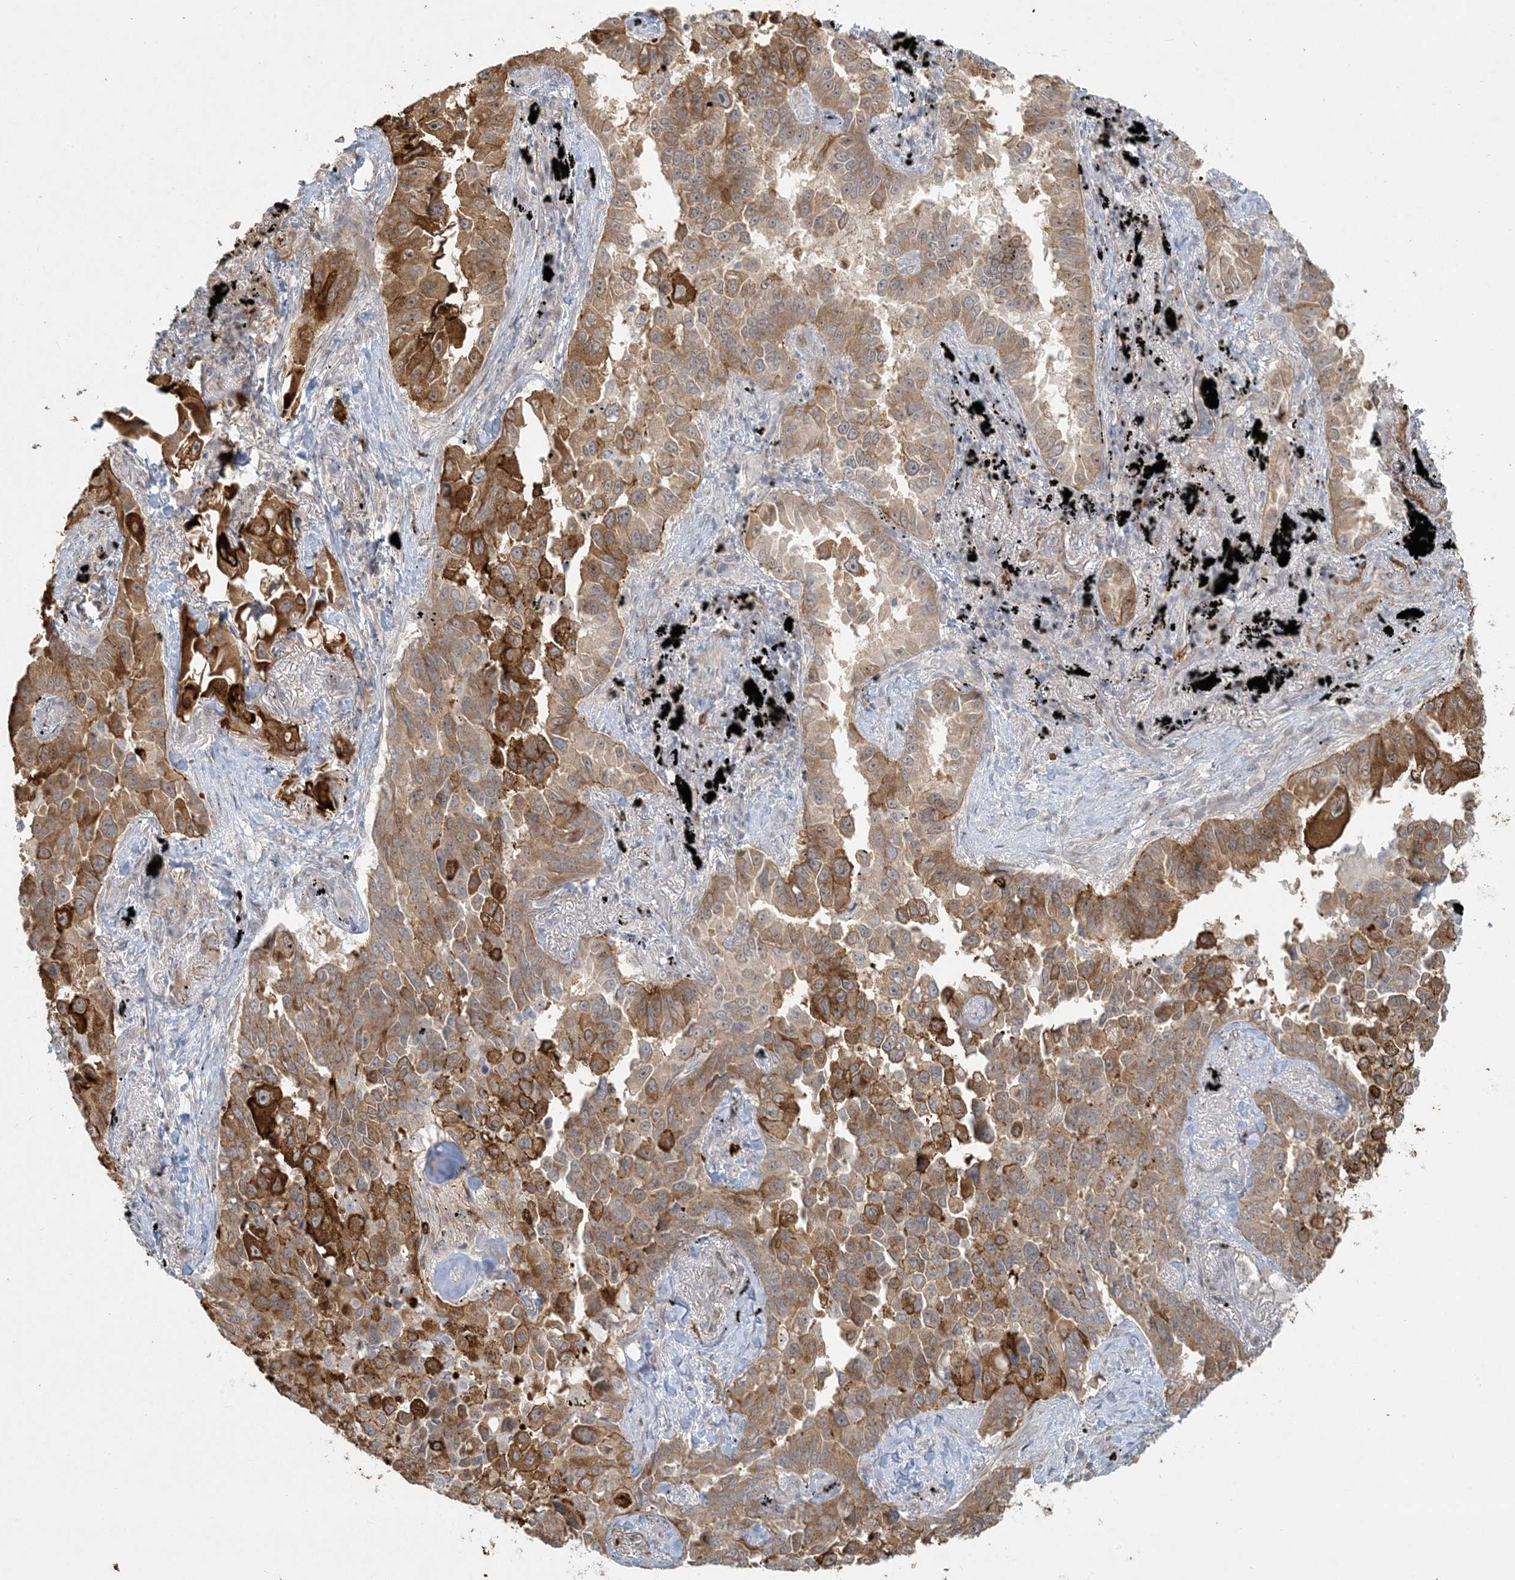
{"staining": {"intensity": "strong", "quantity": "25%-75%", "location": "cytoplasmic/membranous,nuclear"}, "tissue": "lung cancer", "cell_type": "Tumor cells", "image_type": "cancer", "snomed": [{"axis": "morphology", "description": "Adenocarcinoma, NOS"}, {"axis": "topography", "description": "Lung"}], "caption": "DAB immunohistochemical staining of lung cancer (adenocarcinoma) reveals strong cytoplasmic/membranous and nuclear protein staining in about 25%-75% of tumor cells.", "gene": "BCORL1", "patient": {"sex": "female", "age": 67}}